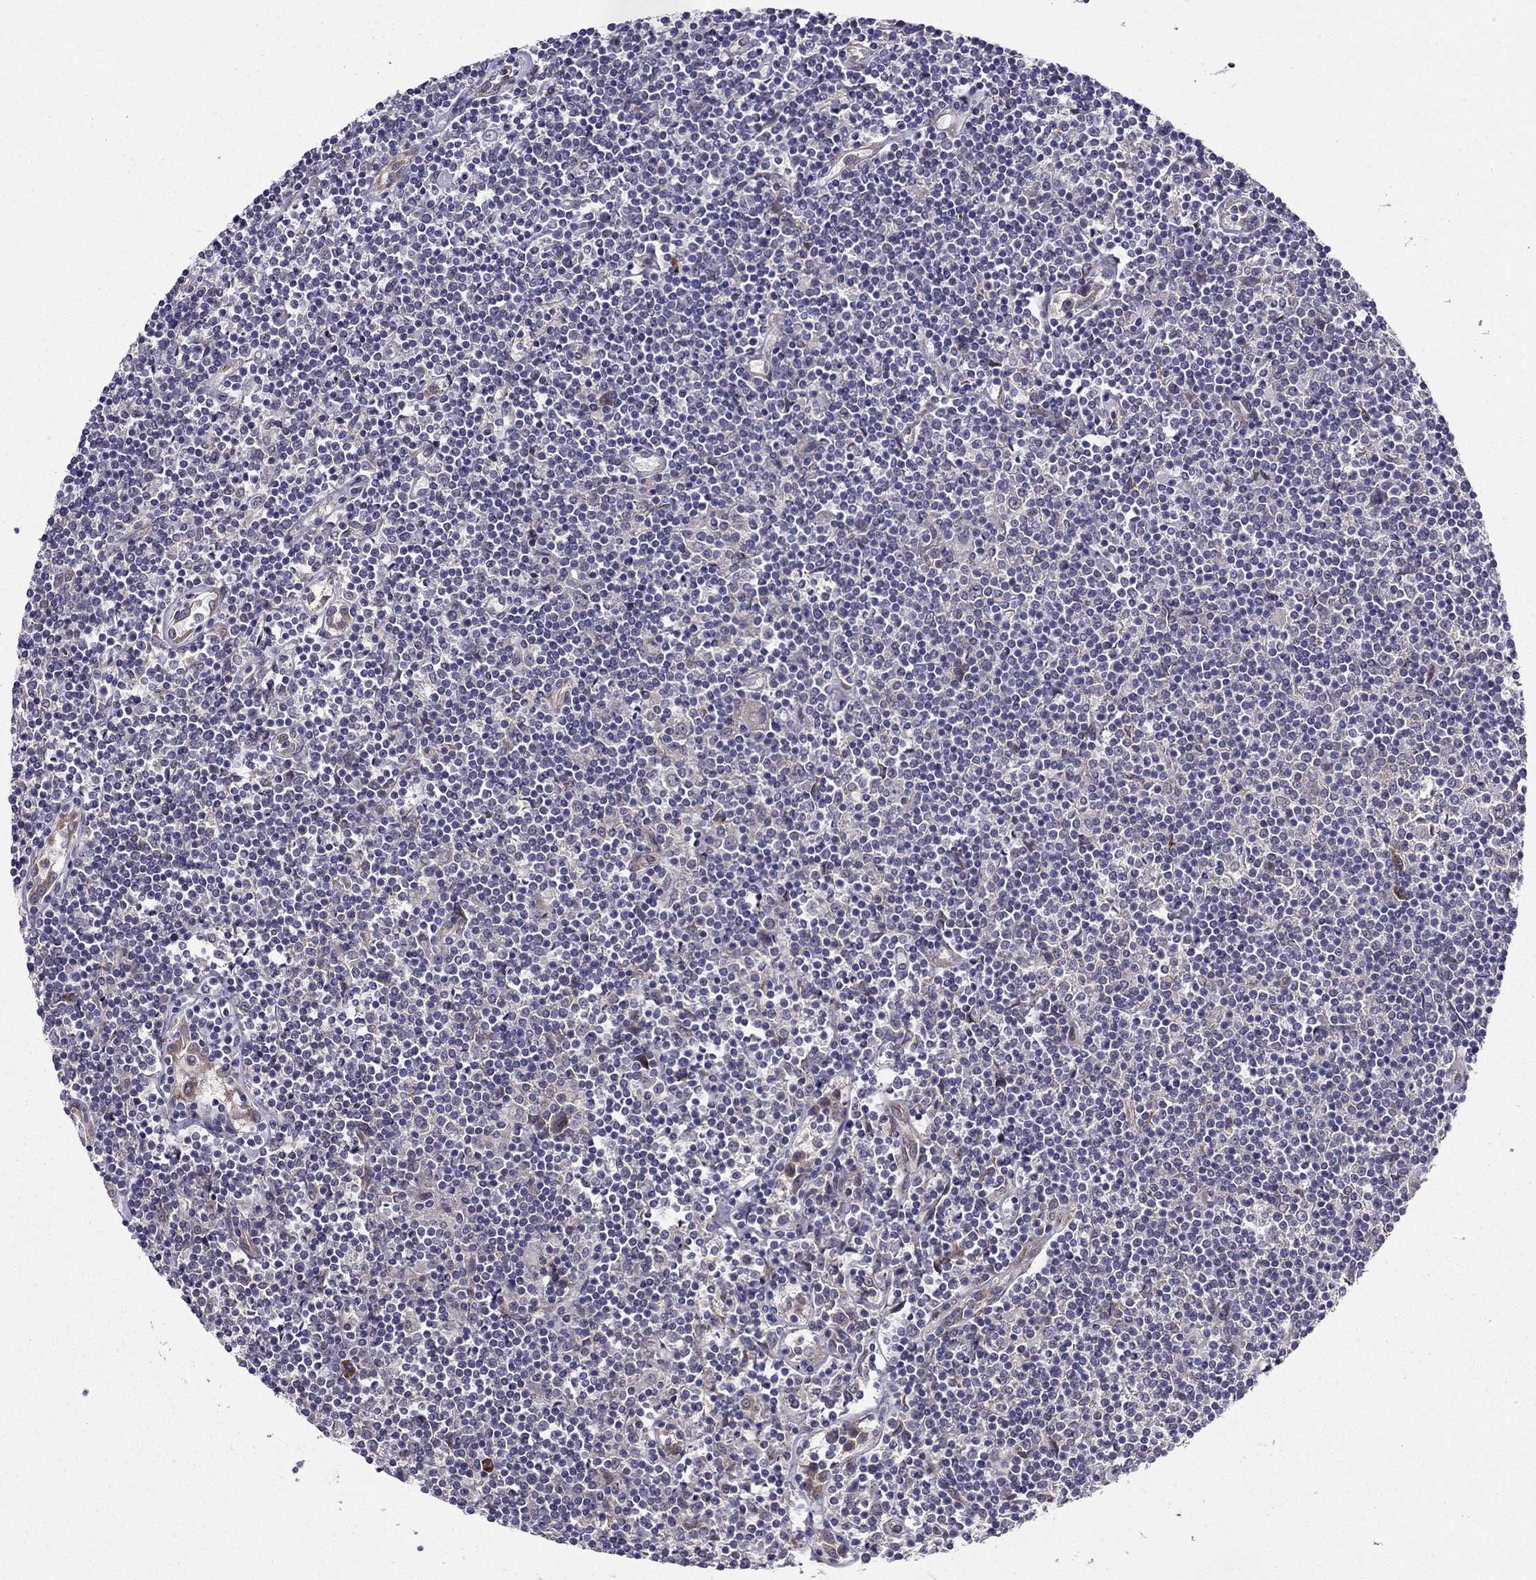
{"staining": {"intensity": "negative", "quantity": "none", "location": "none"}, "tissue": "lymphoma", "cell_type": "Tumor cells", "image_type": "cancer", "snomed": [{"axis": "morphology", "description": "Hodgkin's disease, NOS"}, {"axis": "topography", "description": "Lymph node"}], "caption": "IHC micrograph of neoplastic tissue: lymphoma stained with DAB (3,3'-diaminobenzidine) shows no significant protein staining in tumor cells. The staining was performed using DAB (3,3'-diaminobenzidine) to visualize the protein expression in brown, while the nuclei were stained in blue with hematoxylin (Magnification: 20x).", "gene": "ARHGEF28", "patient": {"sex": "male", "age": 40}}